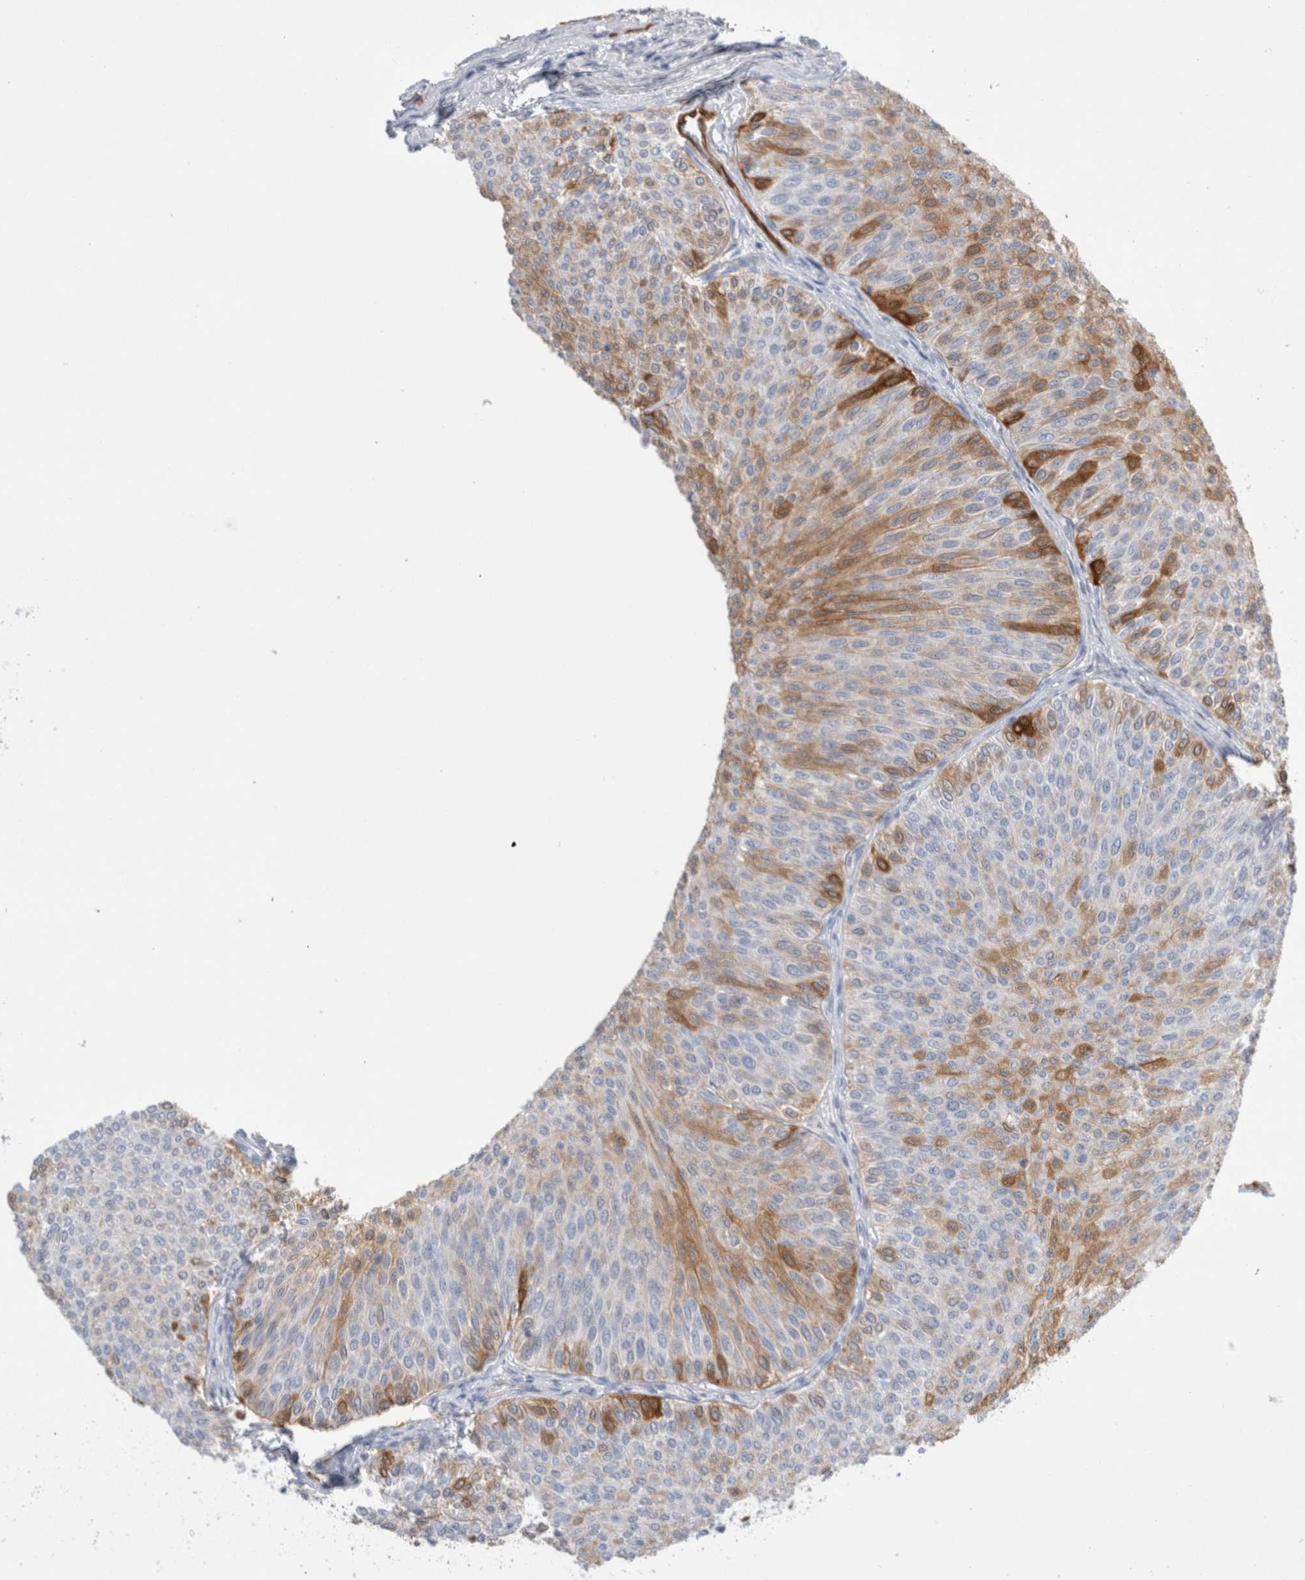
{"staining": {"intensity": "moderate", "quantity": "<25%", "location": "cytoplasmic/membranous"}, "tissue": "urothelial cancer", "cell_type": "Tumor cells", "image_type": "cancer", "snomed": [{"axis": "morphology", "description": "Urothelial carcinoma, Low grade"}, {"axis": "topography", "description": "Urinary bladder"}], "caption": "A histopathology image of low-grade urothelial carcinoma stained for a protein exhibits moderate cytoplasmic/membranous brown staining in tumor cells. The staining is performed using DAB (3,3'-diaminobenzidine) brown chromogen to label protein expression. The nuclei are counter-stained blue using hematoxylin.", "gene": "NAPEPLD", "patient": {"sex": "male", "age": 78}}